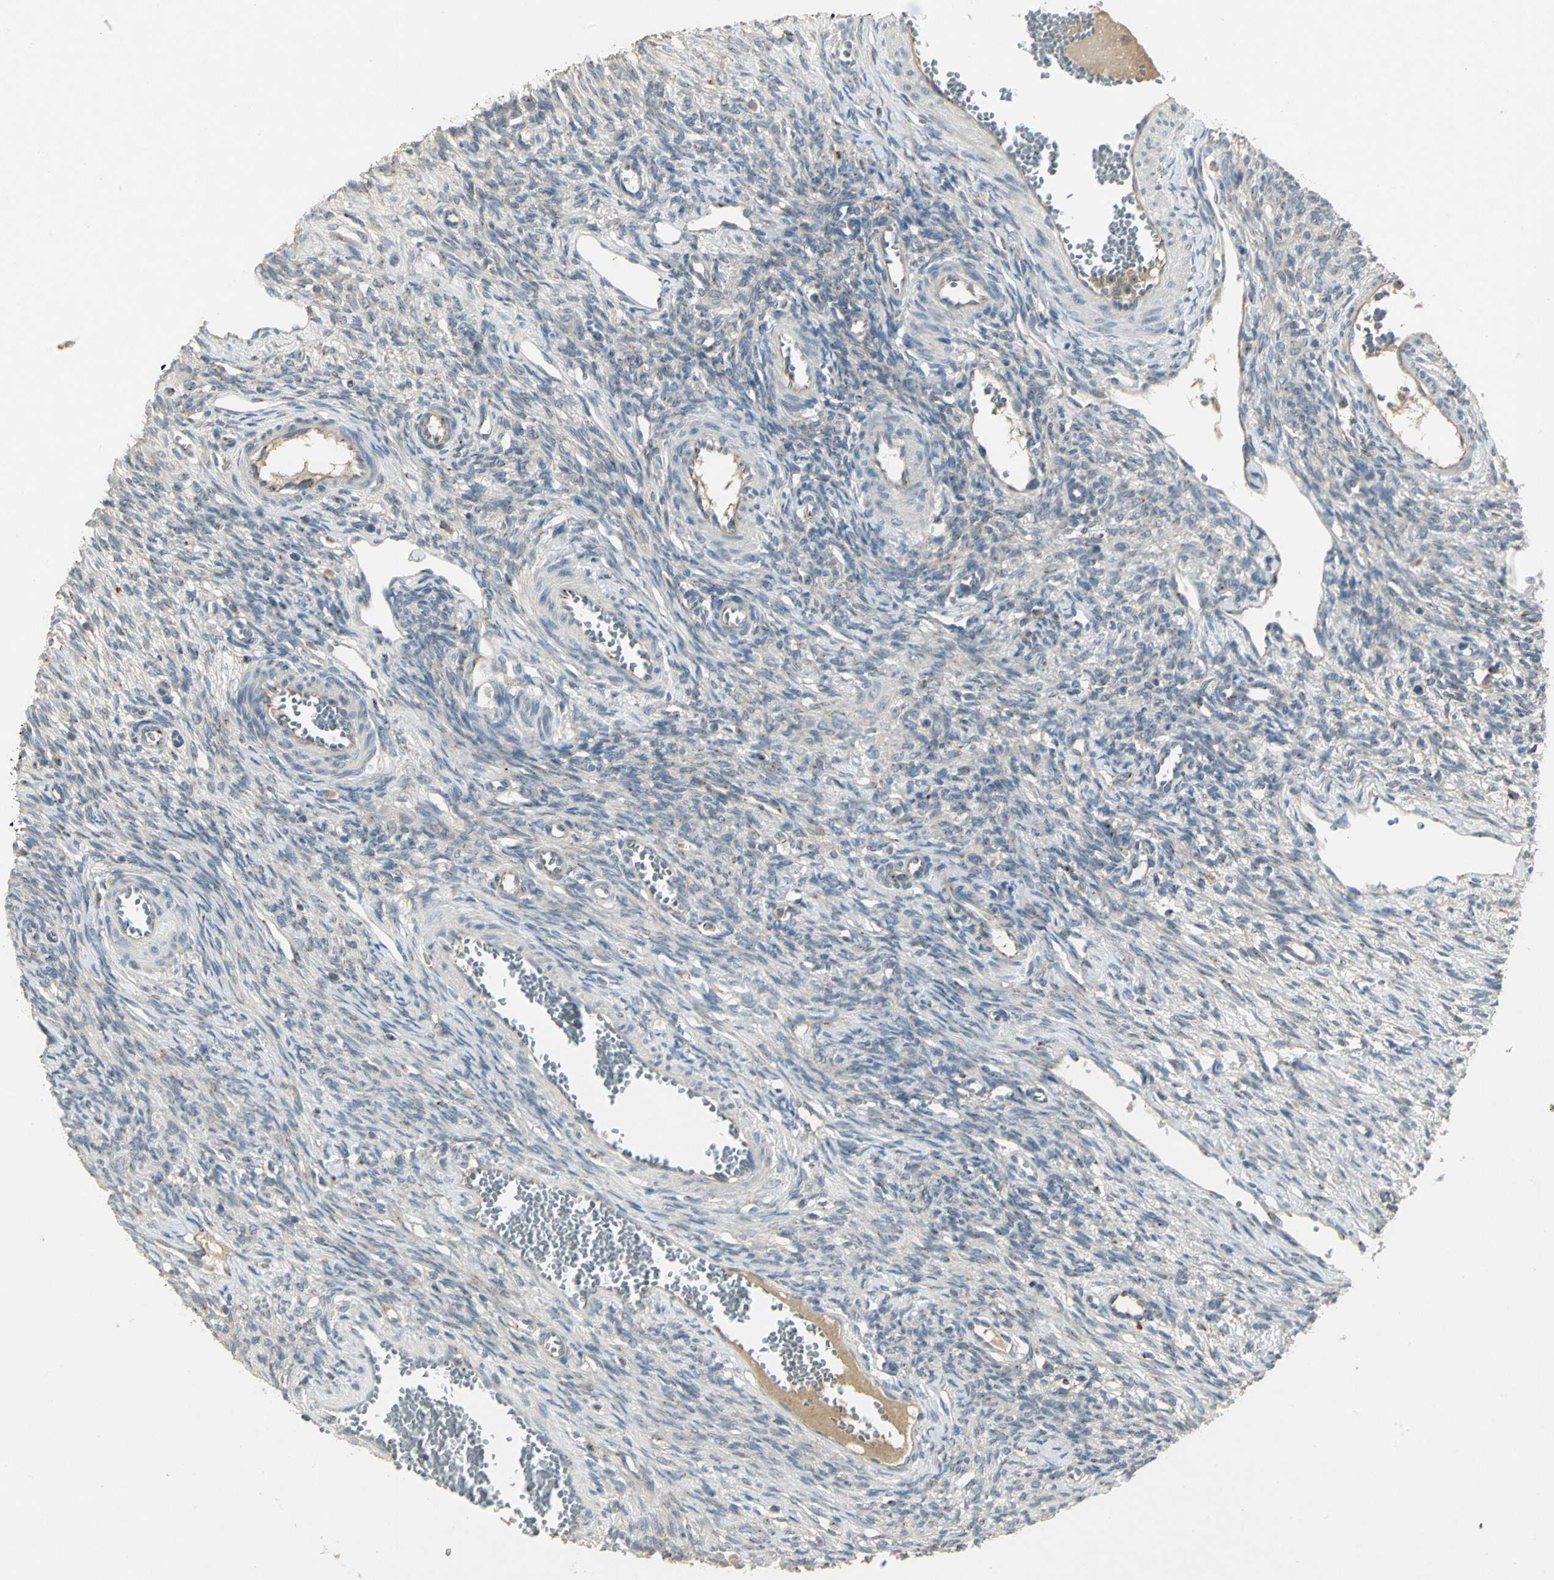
{"staining": {"intensity": "weak", "quantity": "<25%", "location": "cytoplasmic/membranous"}, "tissue": "ovary", "cell_type": "Ovarian stroma cells", "image_type": "normal", "snomed": [{"axis": "morphology", "description": "Normal tissue, NOS"}, {"axis": "topography", "description": "Ovary"}], "caption": "A micrograph of ovary stained for a protein shows no brown staining in ovarian stroma cells. (Immunohistochemistry (ihc), brightfield microscopy, high magnification).", "gene": "TM9SF2", "patient": {"sex": "female", "age": 33}}